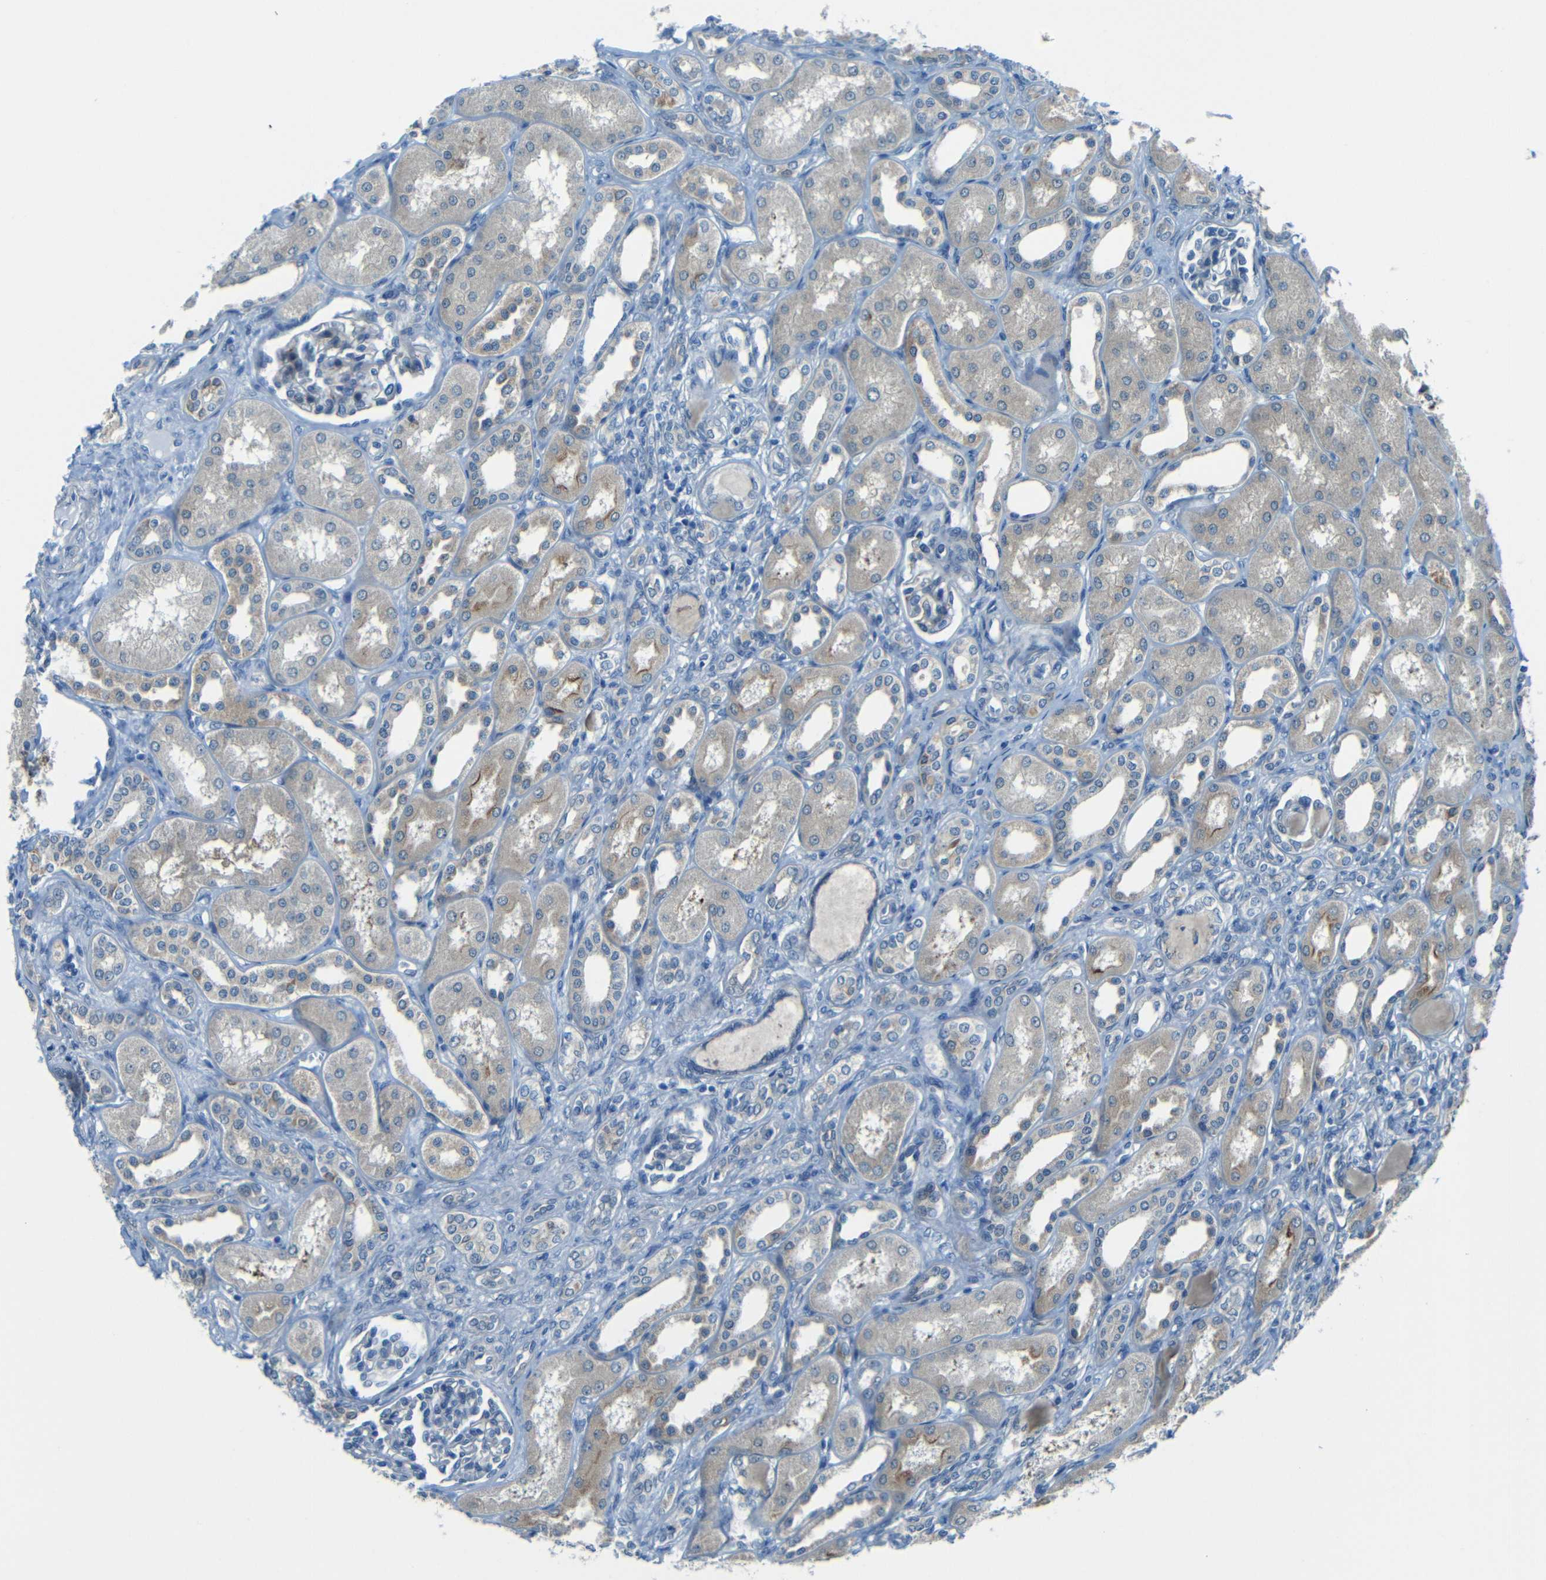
{"staining": {"intensity": "negative", "quantity": "none", "location": "none"}, "tissue": "kidney", "cell_type": "Cells in glomeruli", "image_type": "normal", "snomed": [{"axis": "morphology", "description": "Normal tissue, NOS"}, {"axis": "topography", "description": "Kidney"}], "caption": "IHC histopathology image of unremarkable kidney stained for a protein (brown), which demonstrates no staining in cells in glomeruli.", "gene": "ANKRD22", "patient": {"sex": "male", "age": 7}}